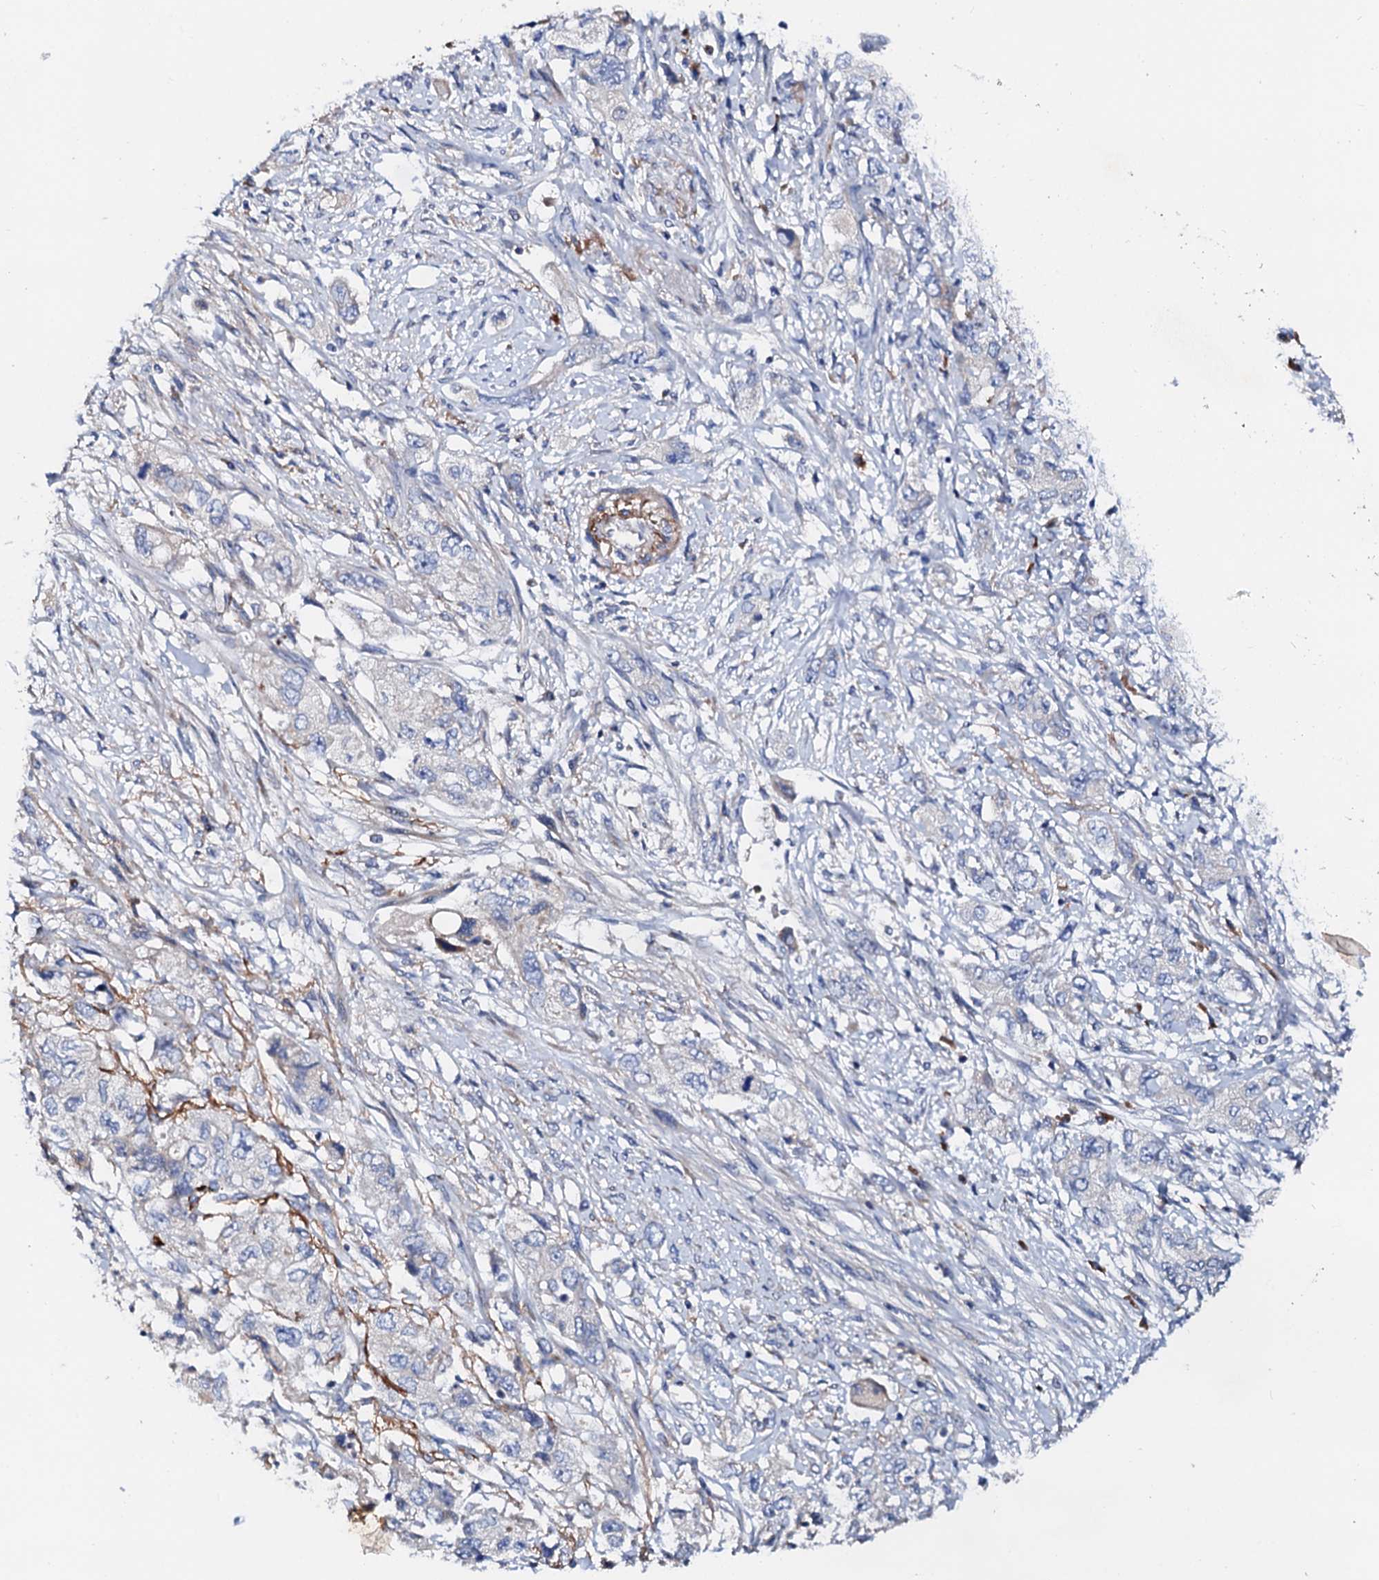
{"staining": {"intensity": "negative", "quantity": "none", "location": "none"}, "tissue": "pancreatic cancer", "cell_type": "Tumor cells", "image_type": "cancer", "snomed": [{"axis": "morphology", "description": "Adenocarcinoma, NOS"}, {"axis": "topography", "description": "Pancreas"}], "caption": "Tumor cells are negative for protein expression in human adenocarcinoma (pancreatic). The staining was performed using DAB (3,3'-diaminobenzidine) to visualize the protein expression in brown, while the nuclei were stained in blue with hematoxylin (Magnification: 20x).", "gene": "SLC10A7", "patient": {"sex": "female", "age": 73}}